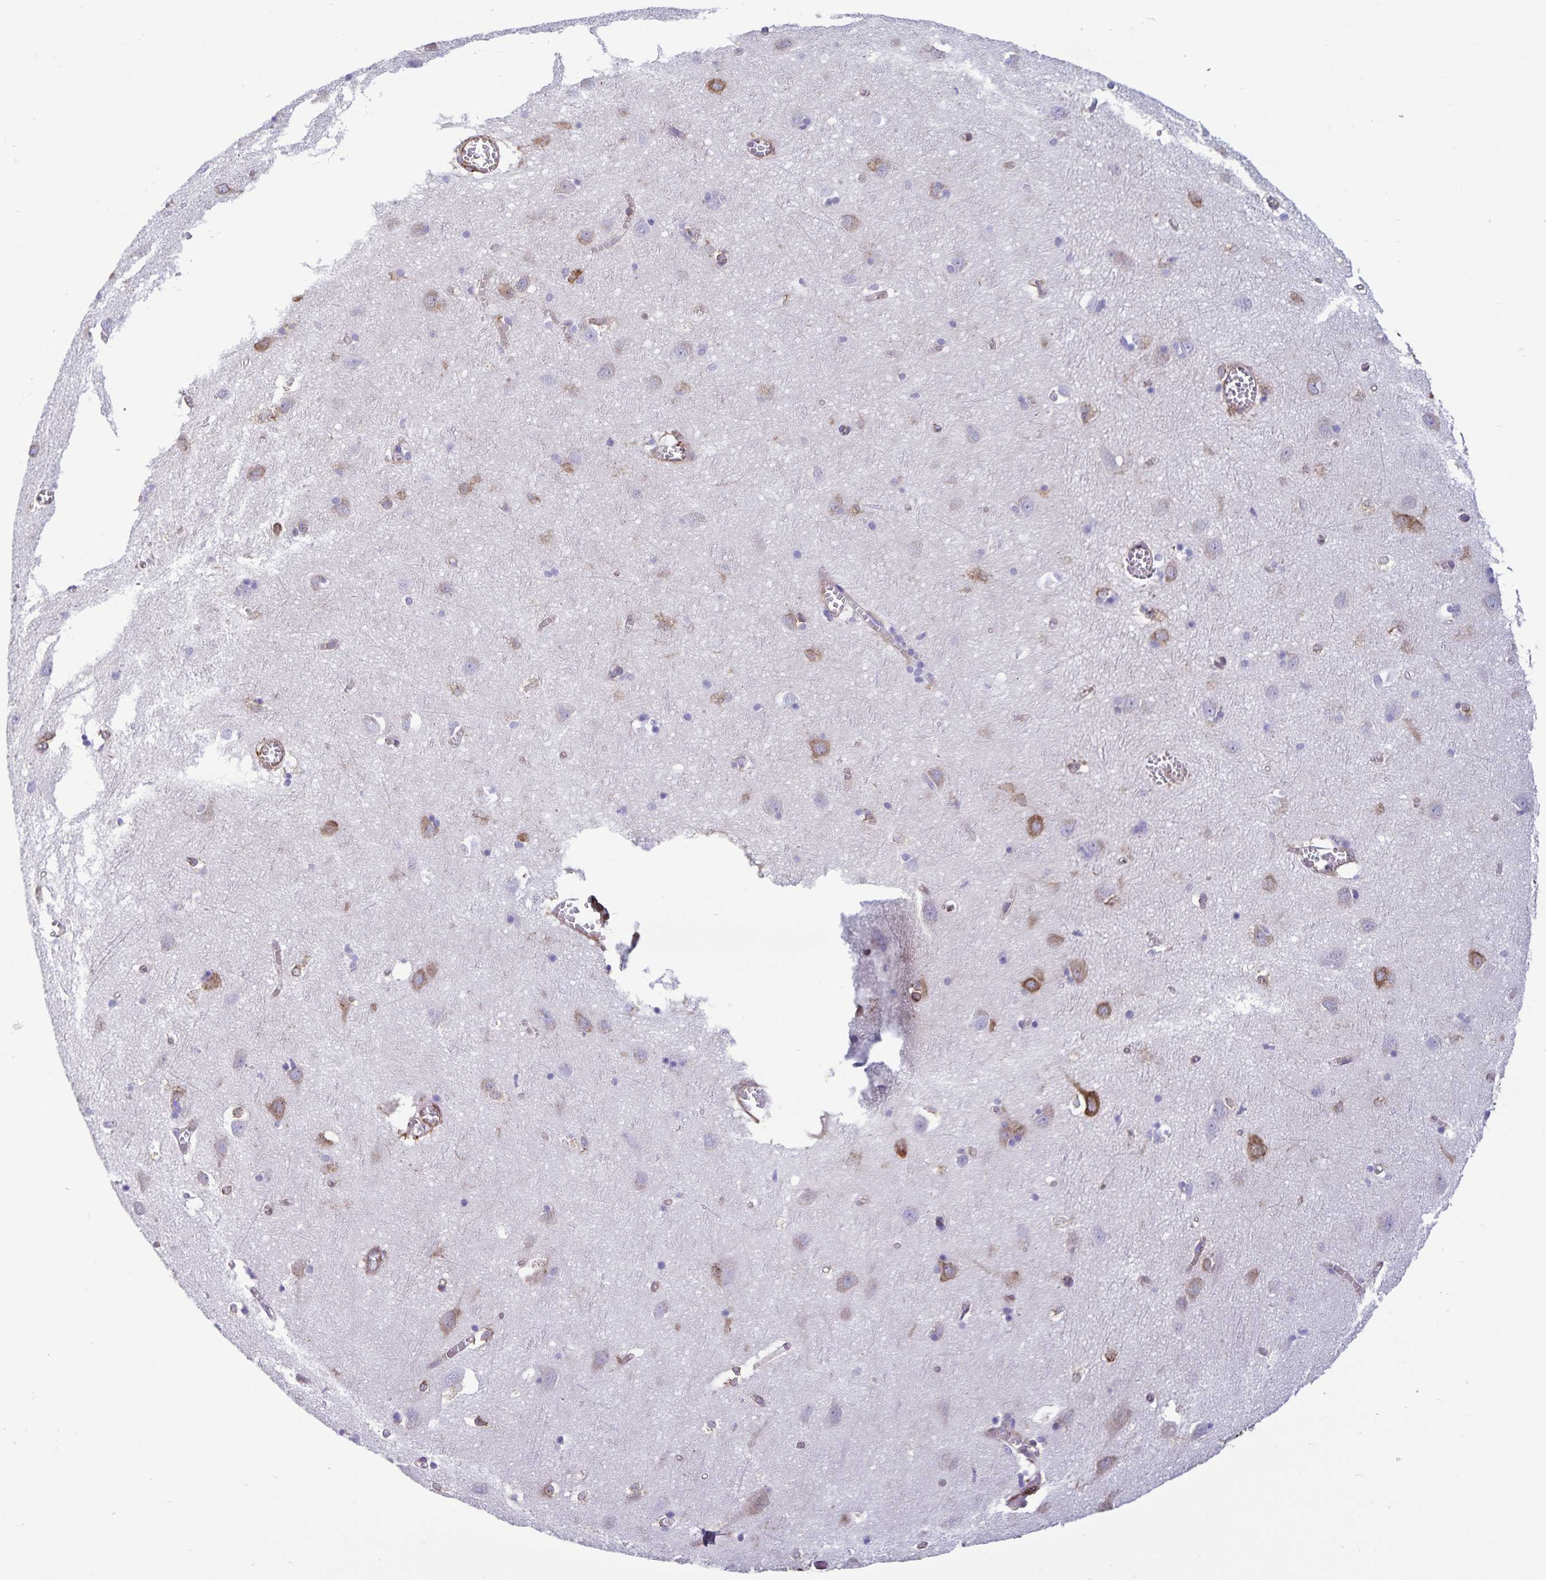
{"staining": {"intensity": "weak", "quantity": "25%-75%", "location": "cytoplasmic/membranous"}, "tissue": "cerebral cortex", "cell_type": "Endothelial cells", "image_type": "normal", "snomed": [{"axis": "morphology", "description": "Normal tissue, NOS"}, {"axis": "topography", "description": "Cerebral cortex"}], "caption": "Unremarkable cerebral cortex exhibits weak cytoplasmic/membranous expression in approximately 25%-75% of endothelial cells The staining is performed using DAB brown chromogen to label protein expression. The nuclei are counter-stained blue using hematoxylin..", "gene": "RCN1", "patient": {"sex": "male", "age": 70}}